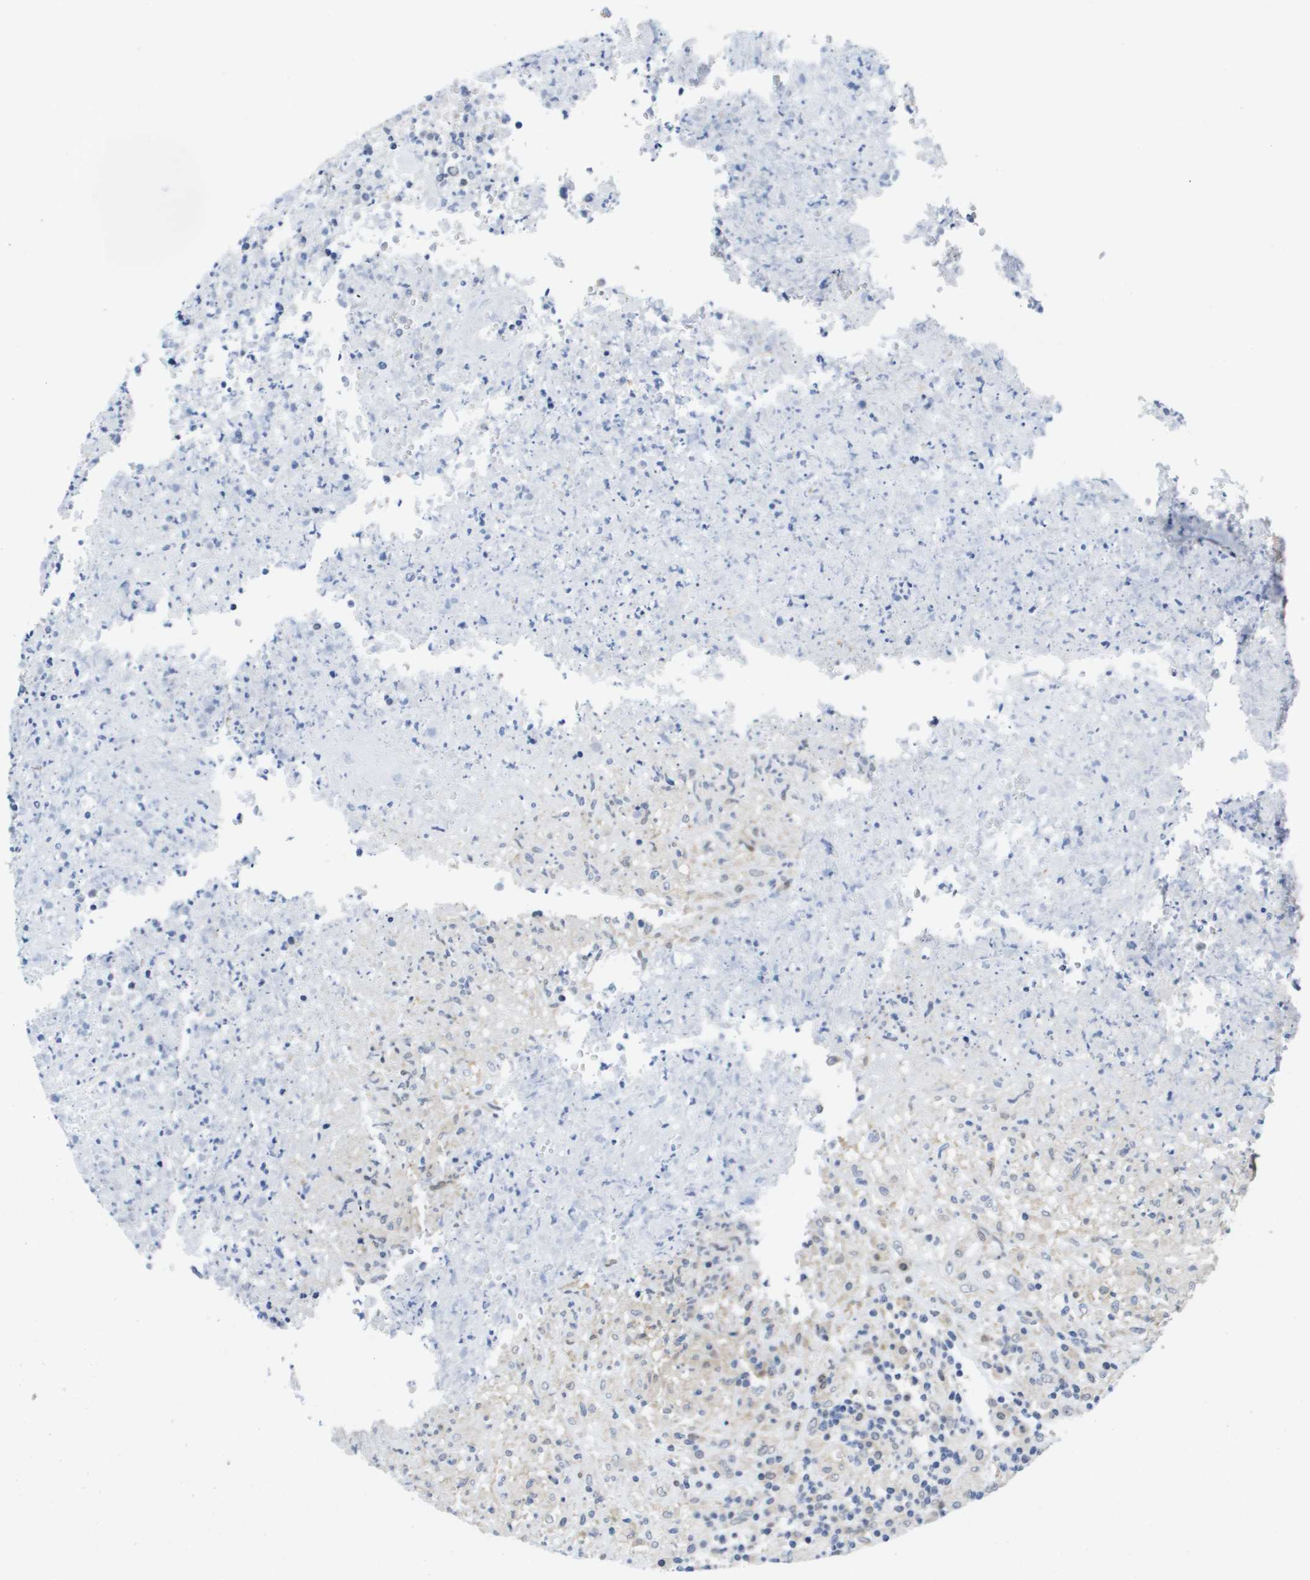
{"staining": {"intensity": "weak", "quantity": "<25%", "location": "cytoplasmic/membranous"}, "tissue": "lymphoma", "cell_type": "Tumor cells", "image_type": "cancer", "snomed": [{"axis": "morphology", "description": "Malignant lymphoma, non-Hodgkin's type, High grade"}, {"axis": "topography", "description": "Lymph node"}], "caption": "The image exhibits no significant positivity in tumor cells of malignant lymphoma, non-Hodgkin's type (high-grade). (DAB (3,3'-diaminobenzidine) immunohistochemistry (IHC) visualized using brightfield microscopy, high magnification).", "gene": "FKBP4", "patient": {"sex": "female", "age": 84}}